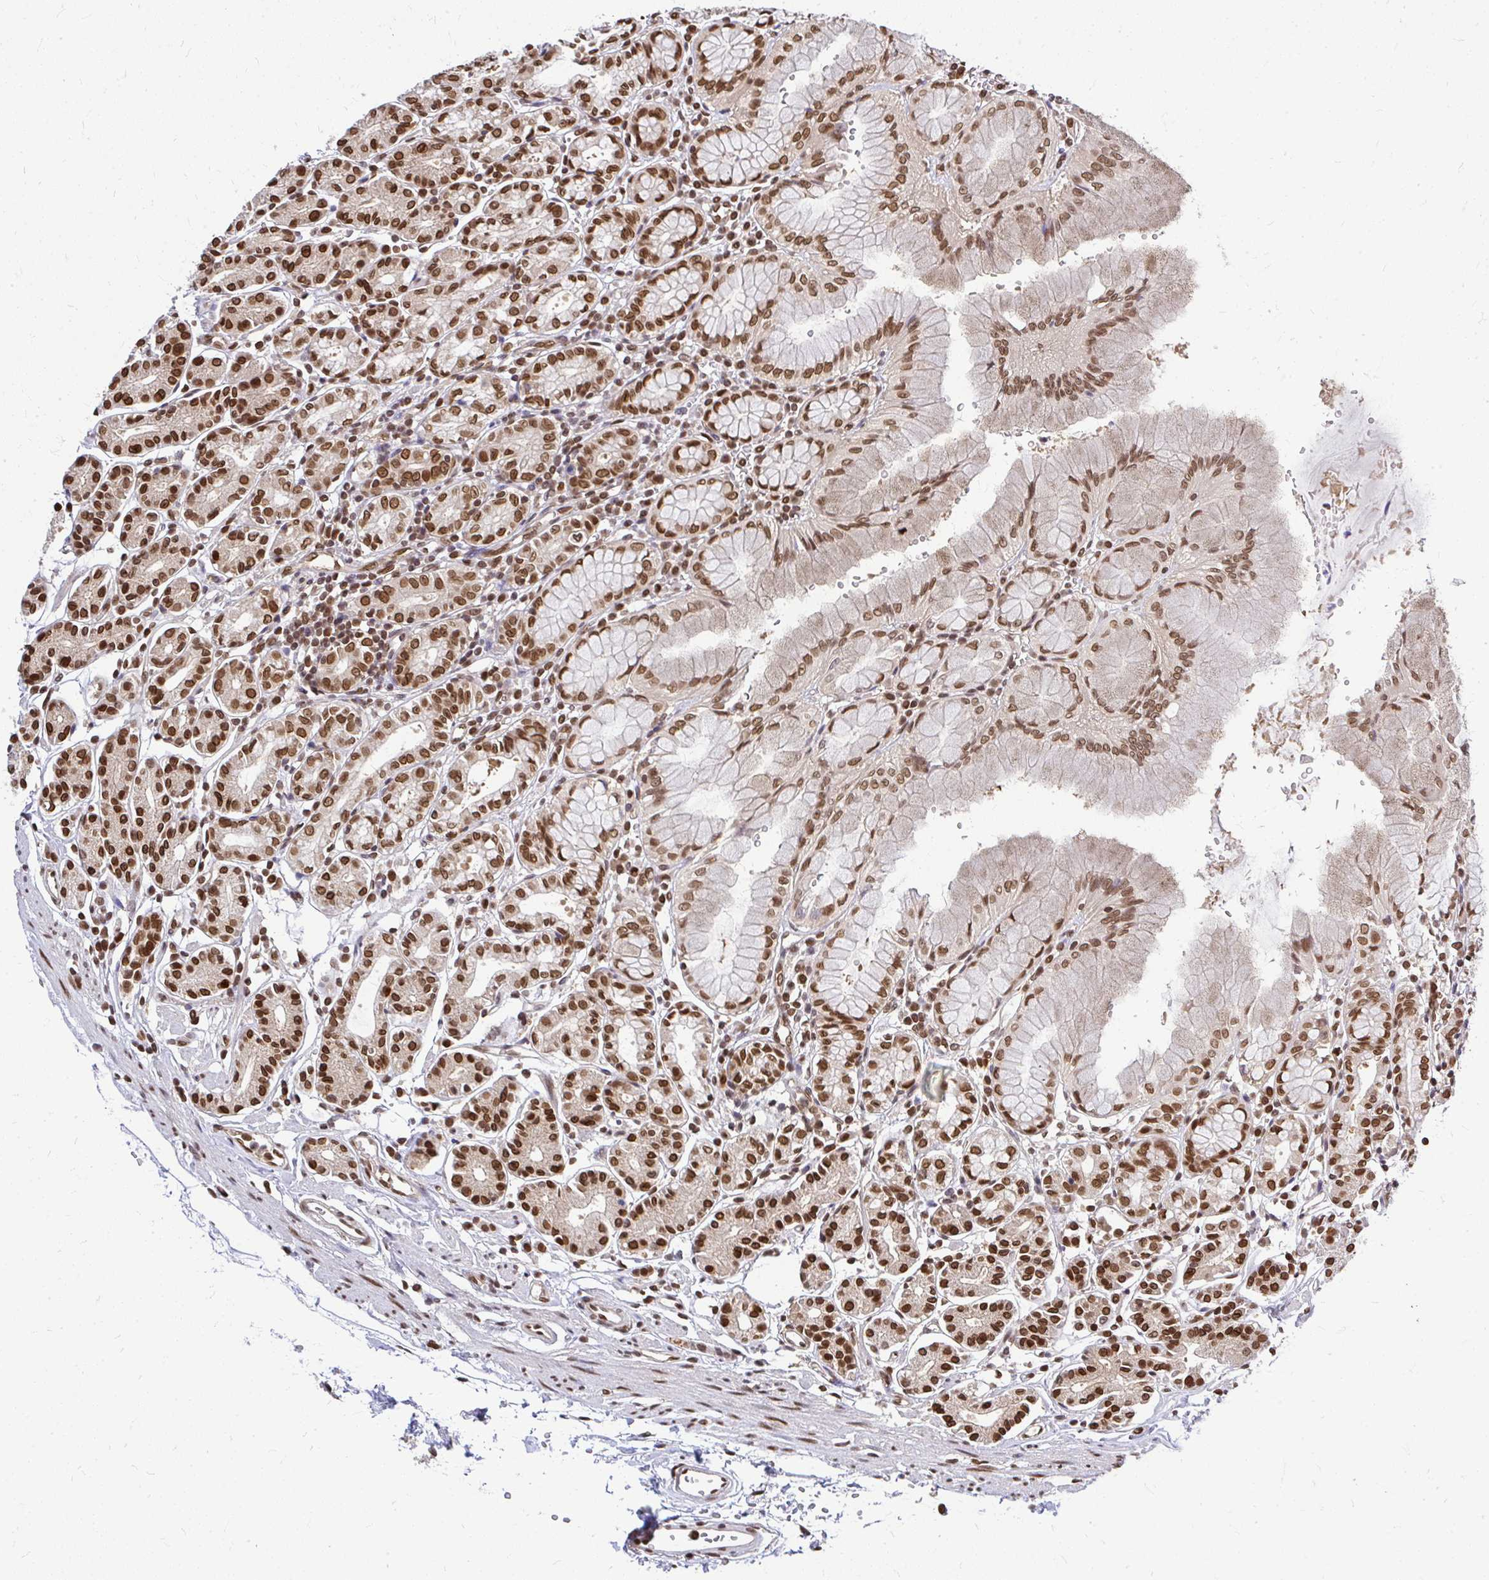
{"staining": {"intensity": "strong", "quantity": ">75%", "location": "cytoplasmic/membranous,nuclear"}, "tissue": "stomach", "cell_type": "Glandular cells", "image_type": "normal", "snomed": [{"axis": "morphology", "description": "Normal tissue, NOS"}, {"axis": "topography", "description": "Stomach"}], "caption": "Protein expression analysis of unremarkable human stomach reveals strong cytoplasmic/membranous,nuclear staining in about >75% of glandular cells. (DAB = brown stain, brightfield microscopy at high magnification).", "gene": "XPO1", "patient": {"sex": "female", "age": 62}}